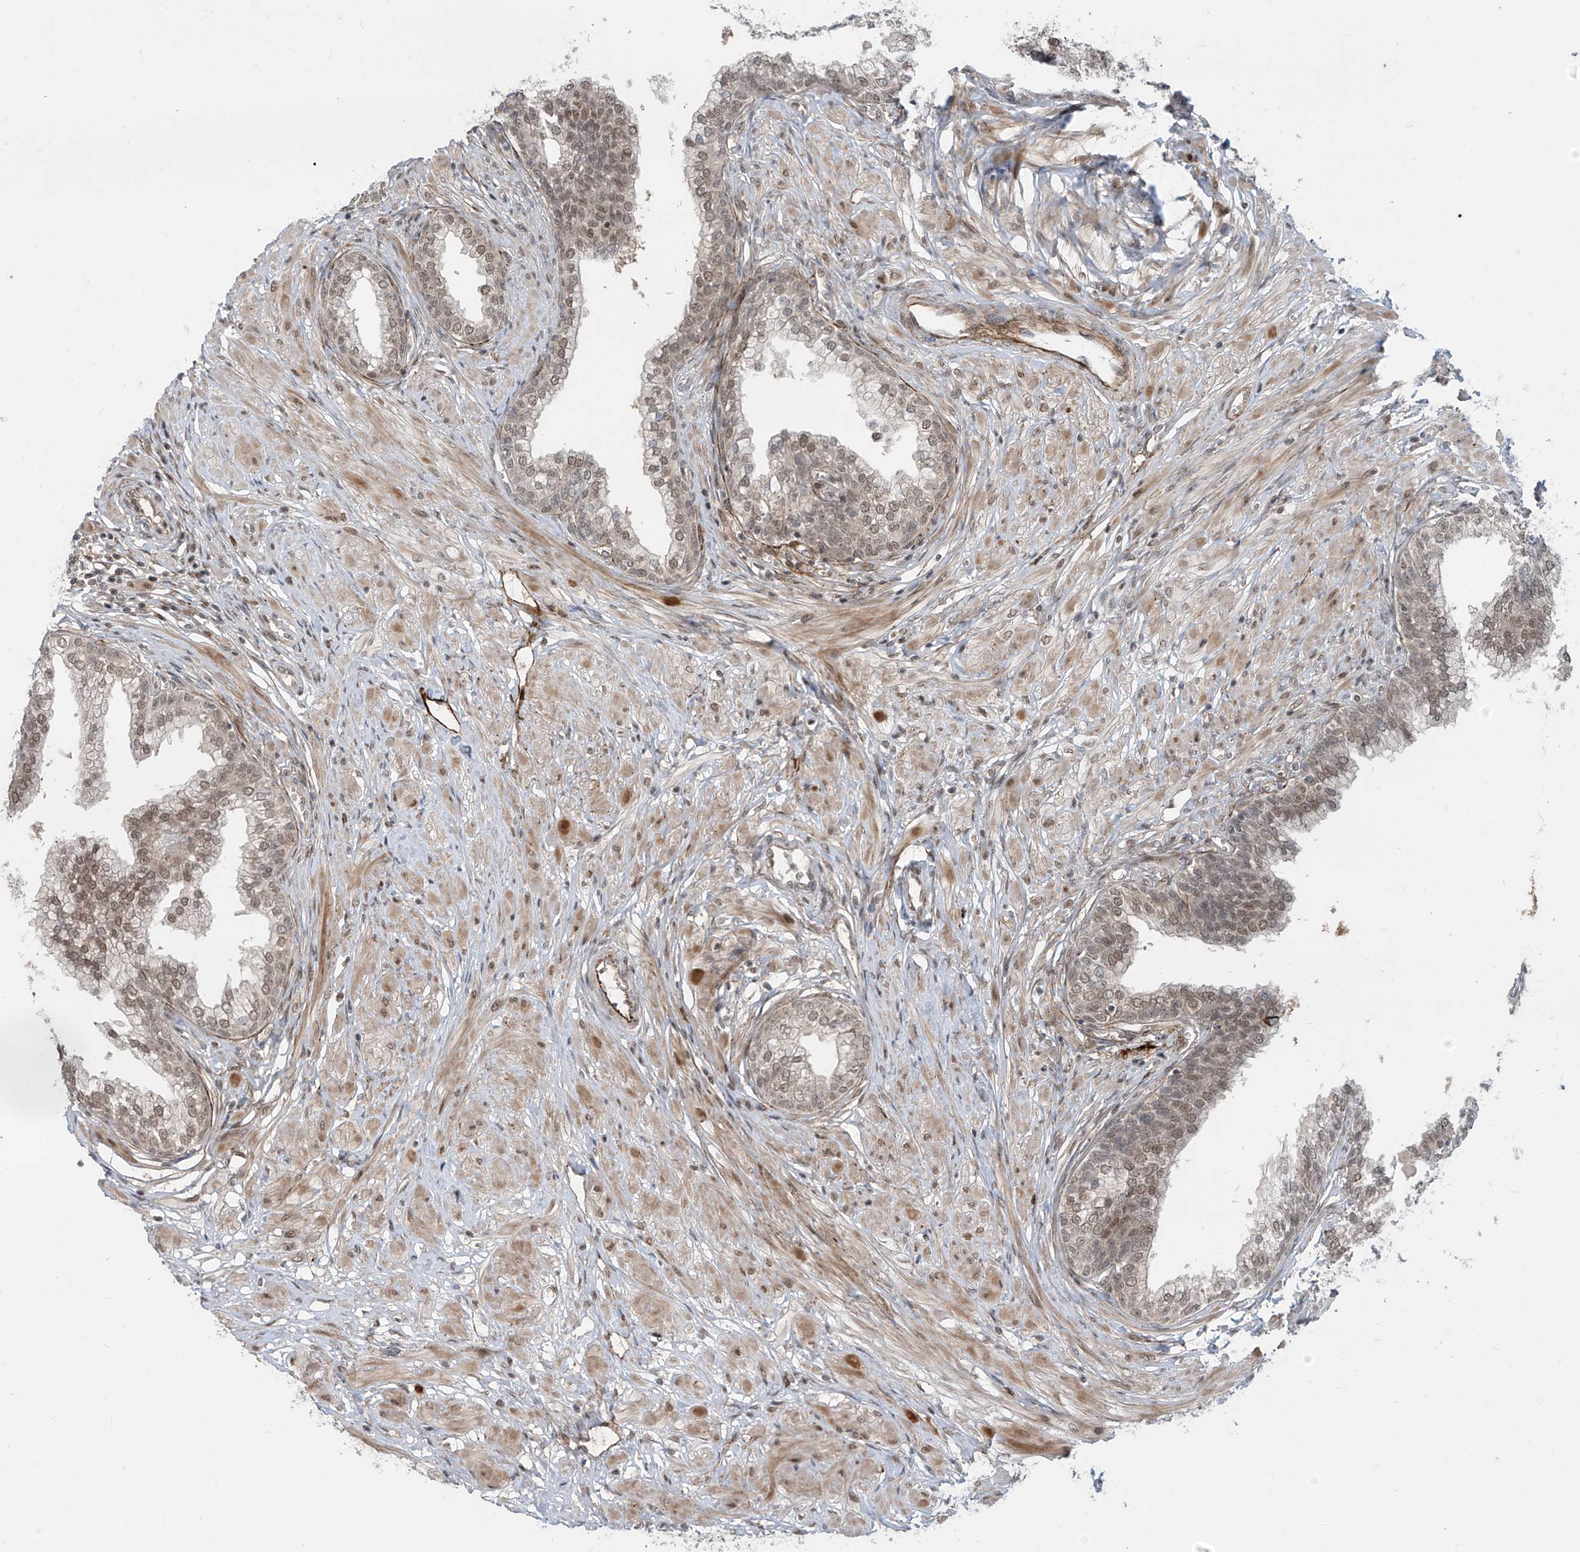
{"staining": {"intensity": "moderate", "quantity": ">75%", "location": "nuclear"}, "tissue": "prostate", "cell_type": "Glandular cells", "image_type": "normal", "snomed": [{"axis": "morphology", "description": "Normal tissue, NOS"}, {"axis": "morphology", "description": "Urothelial carcinoma, Low grade"}, {"axis": "topography", "description": "Urinary bladder"}, {"axis": "topography", "description": "Prostate"}], "caption": "The immunohistochemical stain shows moderate nuclear positivity in glandular cells of benign prostate. (DAB (3,3'-diaminobenzidine) = brown stain, brightfield microscopy at high magnification).", "gene": "LAGE3", "patient": {"sex": "male", "age": 60}}